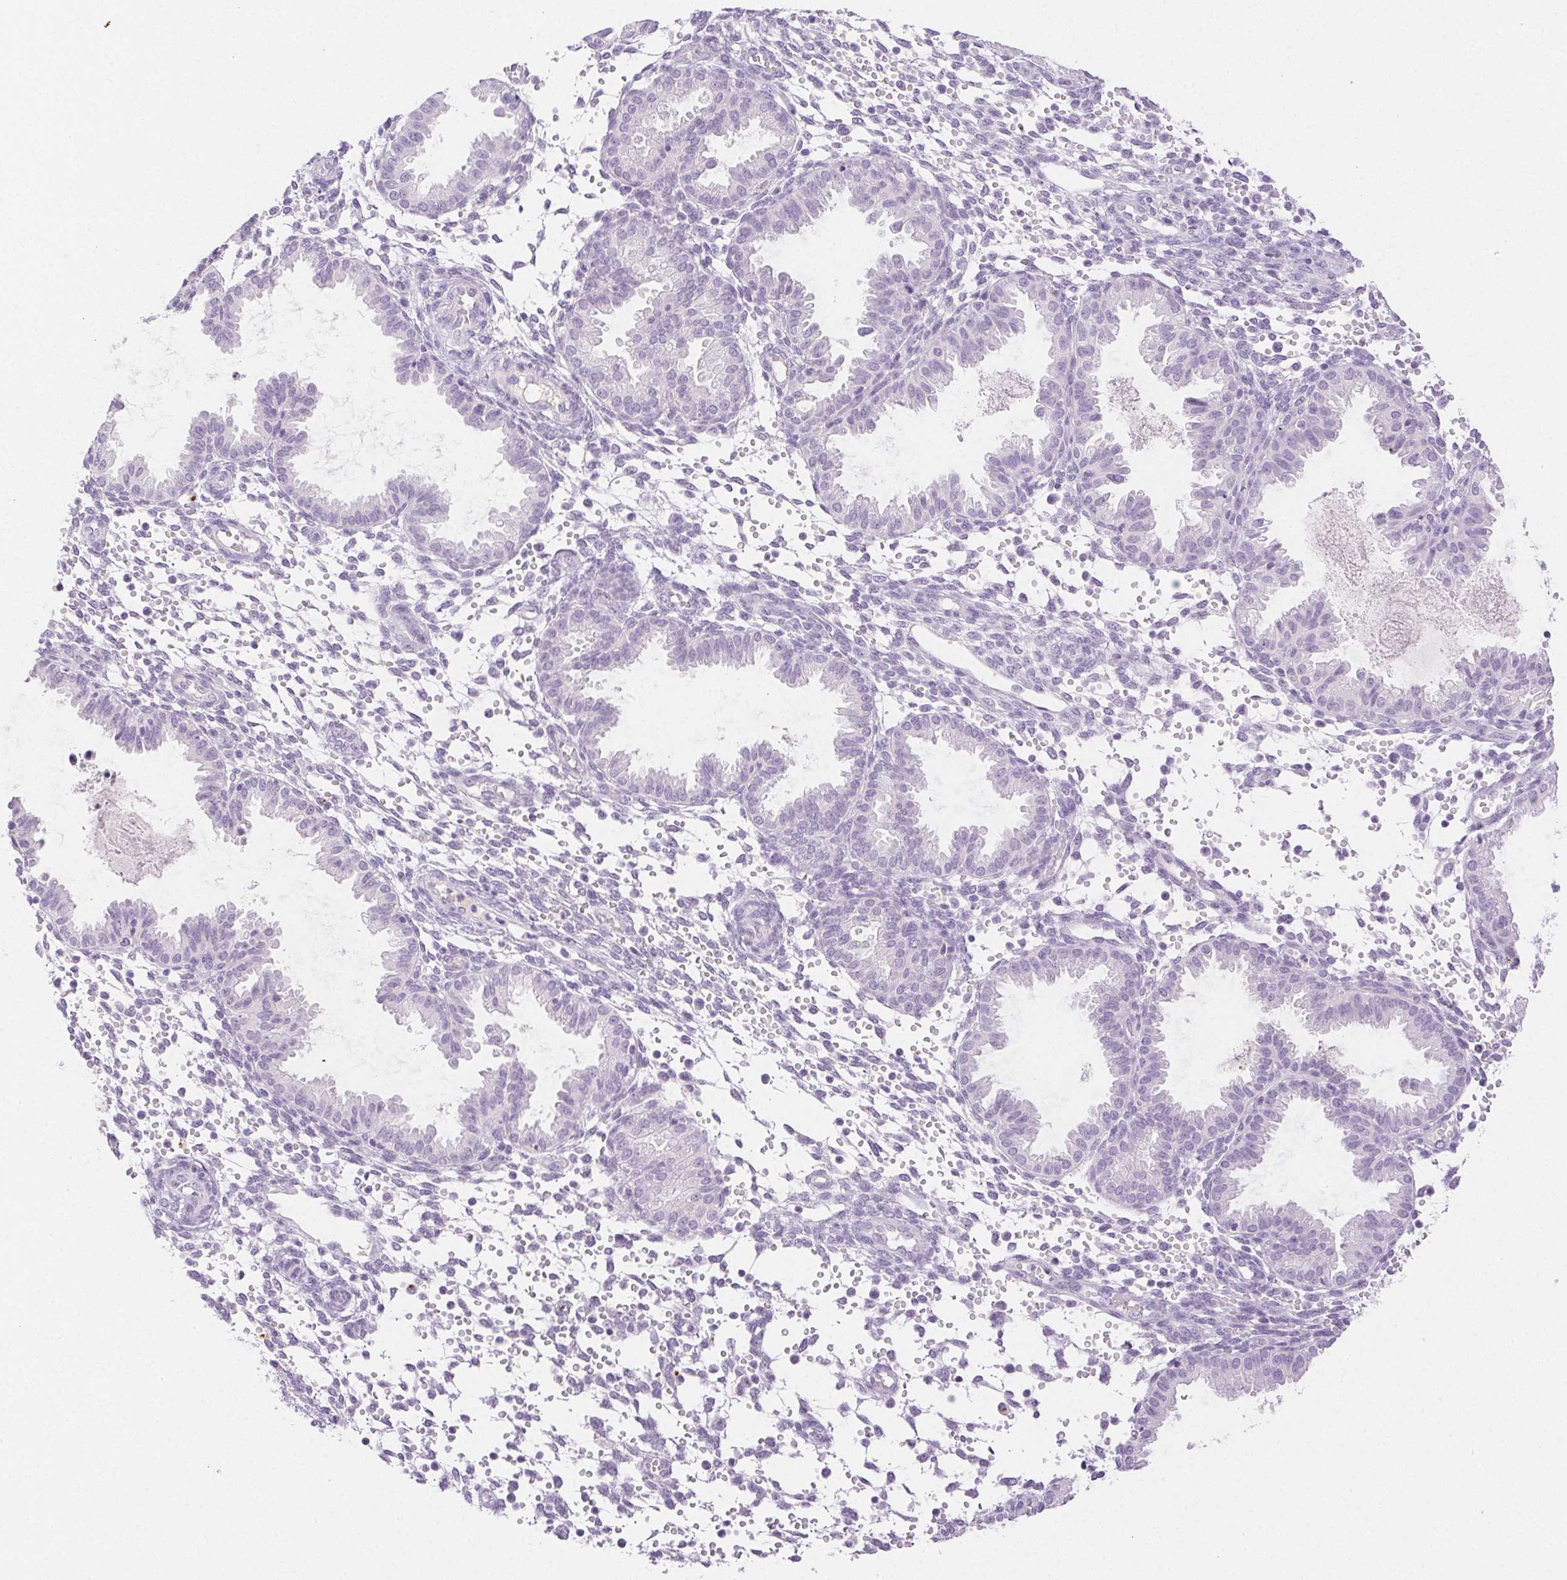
{"staining": {"intensity": "negative", "quantity": "none", "location": "none"}, "tissue": "endometrium", "cell_type": "Cells in endometrial stroma", "image_type": "normal", "snomed": [{"axis": "morphology", "description": "Normal tissue, NOS"}, {"axis": "topography", "description": "Endometrium"}], "caption": "IHC of normal human endometrium exhibits no expression in cells in endometrial stroma.", "gene": "SPACA4", "patient": {"sex": "female", "age": 33}}